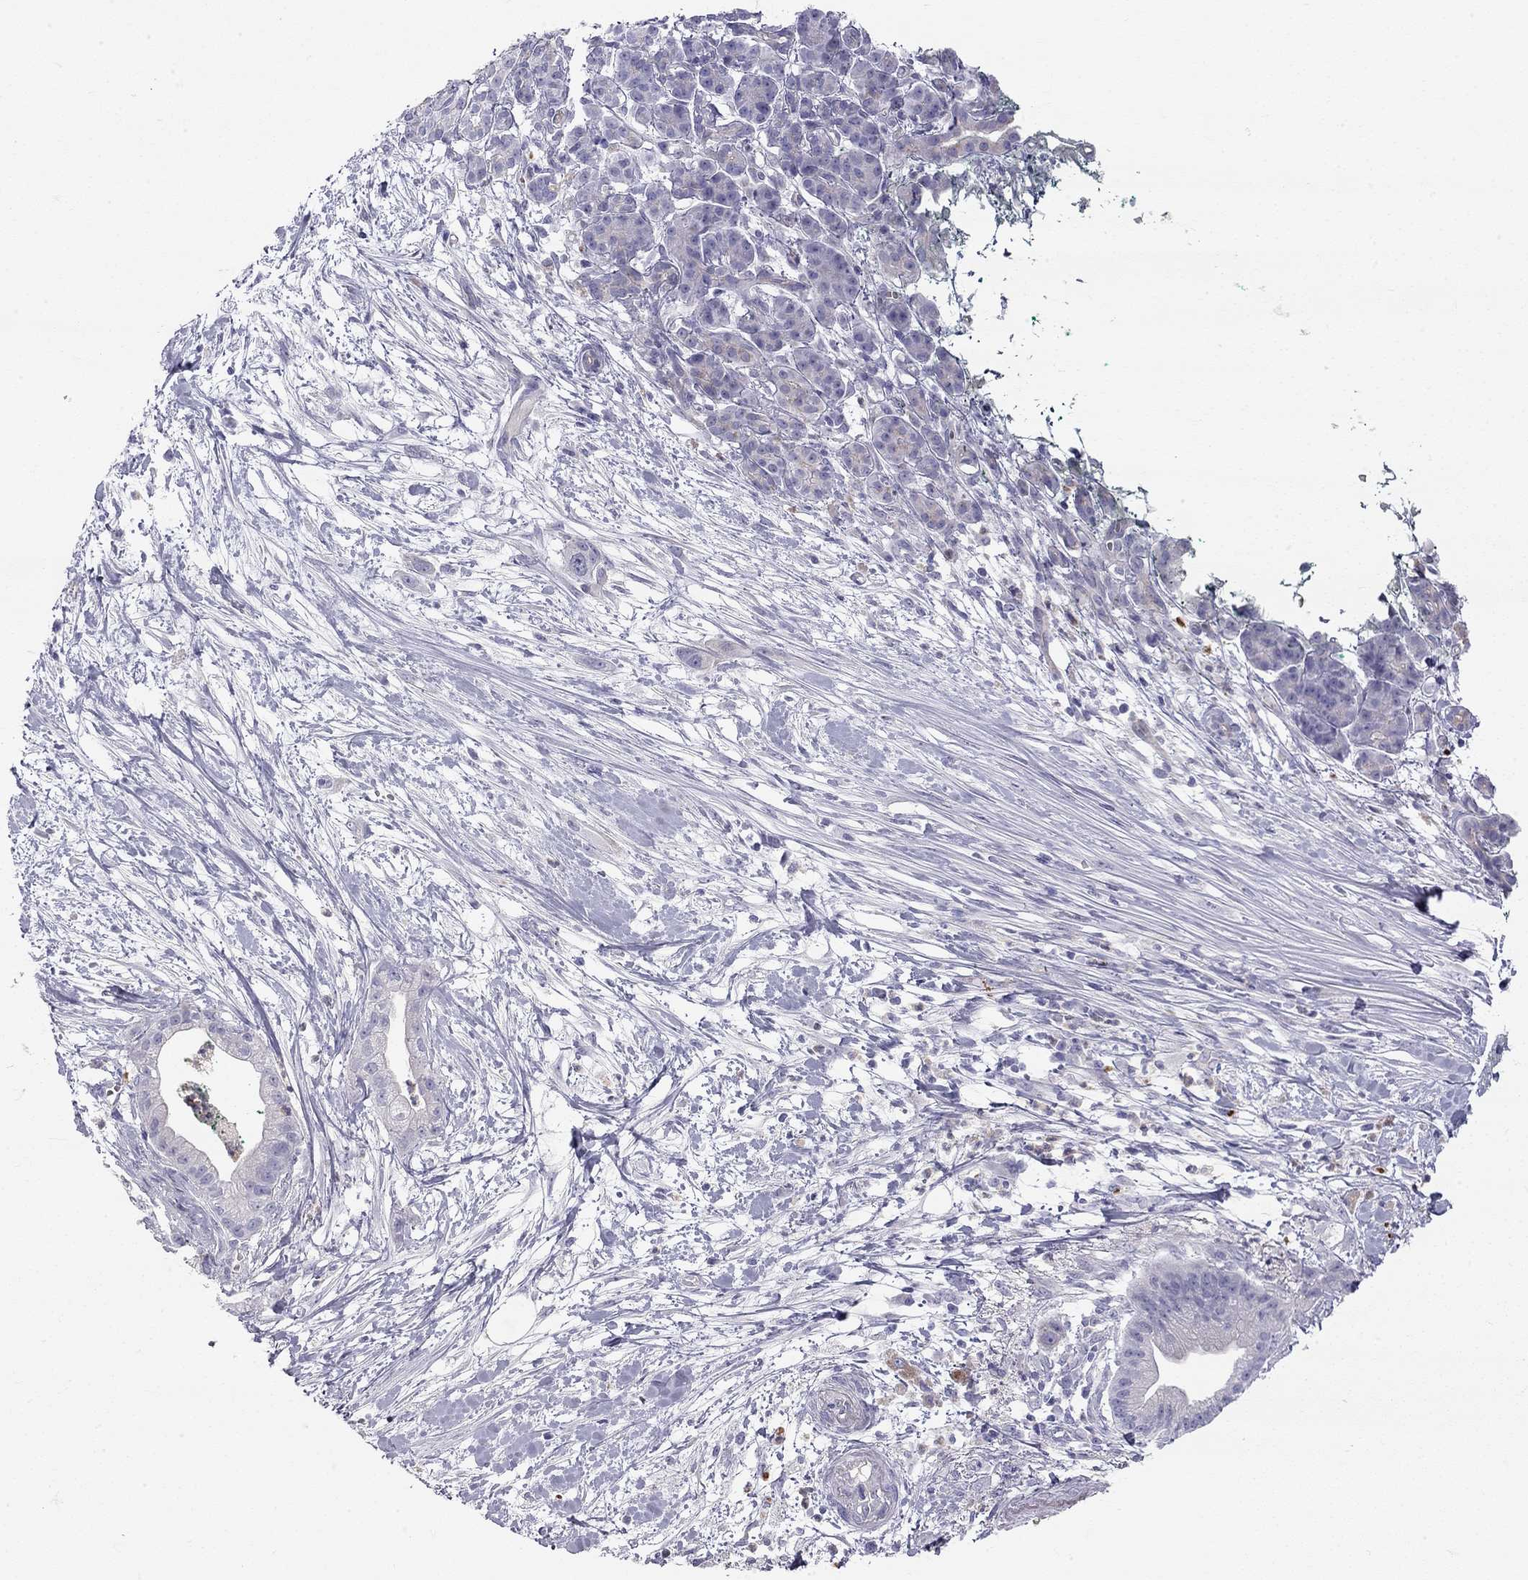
{"staining": {"intensity": "negative", "quantity": "none", "location": "none"}, "tissue": "pancreatic cancer", "cell_type": "Tumor cells", "image_type": "cancer", "snomed": [{"axis": "morphology", "description": "Normal tissue, NOS"}, {"axis": "morphology", "description": "Adenocarcinoma, NOS"}, {"axis": "topography", "description": "Lymph node"}, {"axis": "topography", "description": "Pancreas"}], "caption": "Human pancreatic adenocarcinoma stained for a protein using immunohistochemistry reveals no expression in tumor cells.", "gene": "TDRD6", "patient": {"sex": "female", "age": 58}}